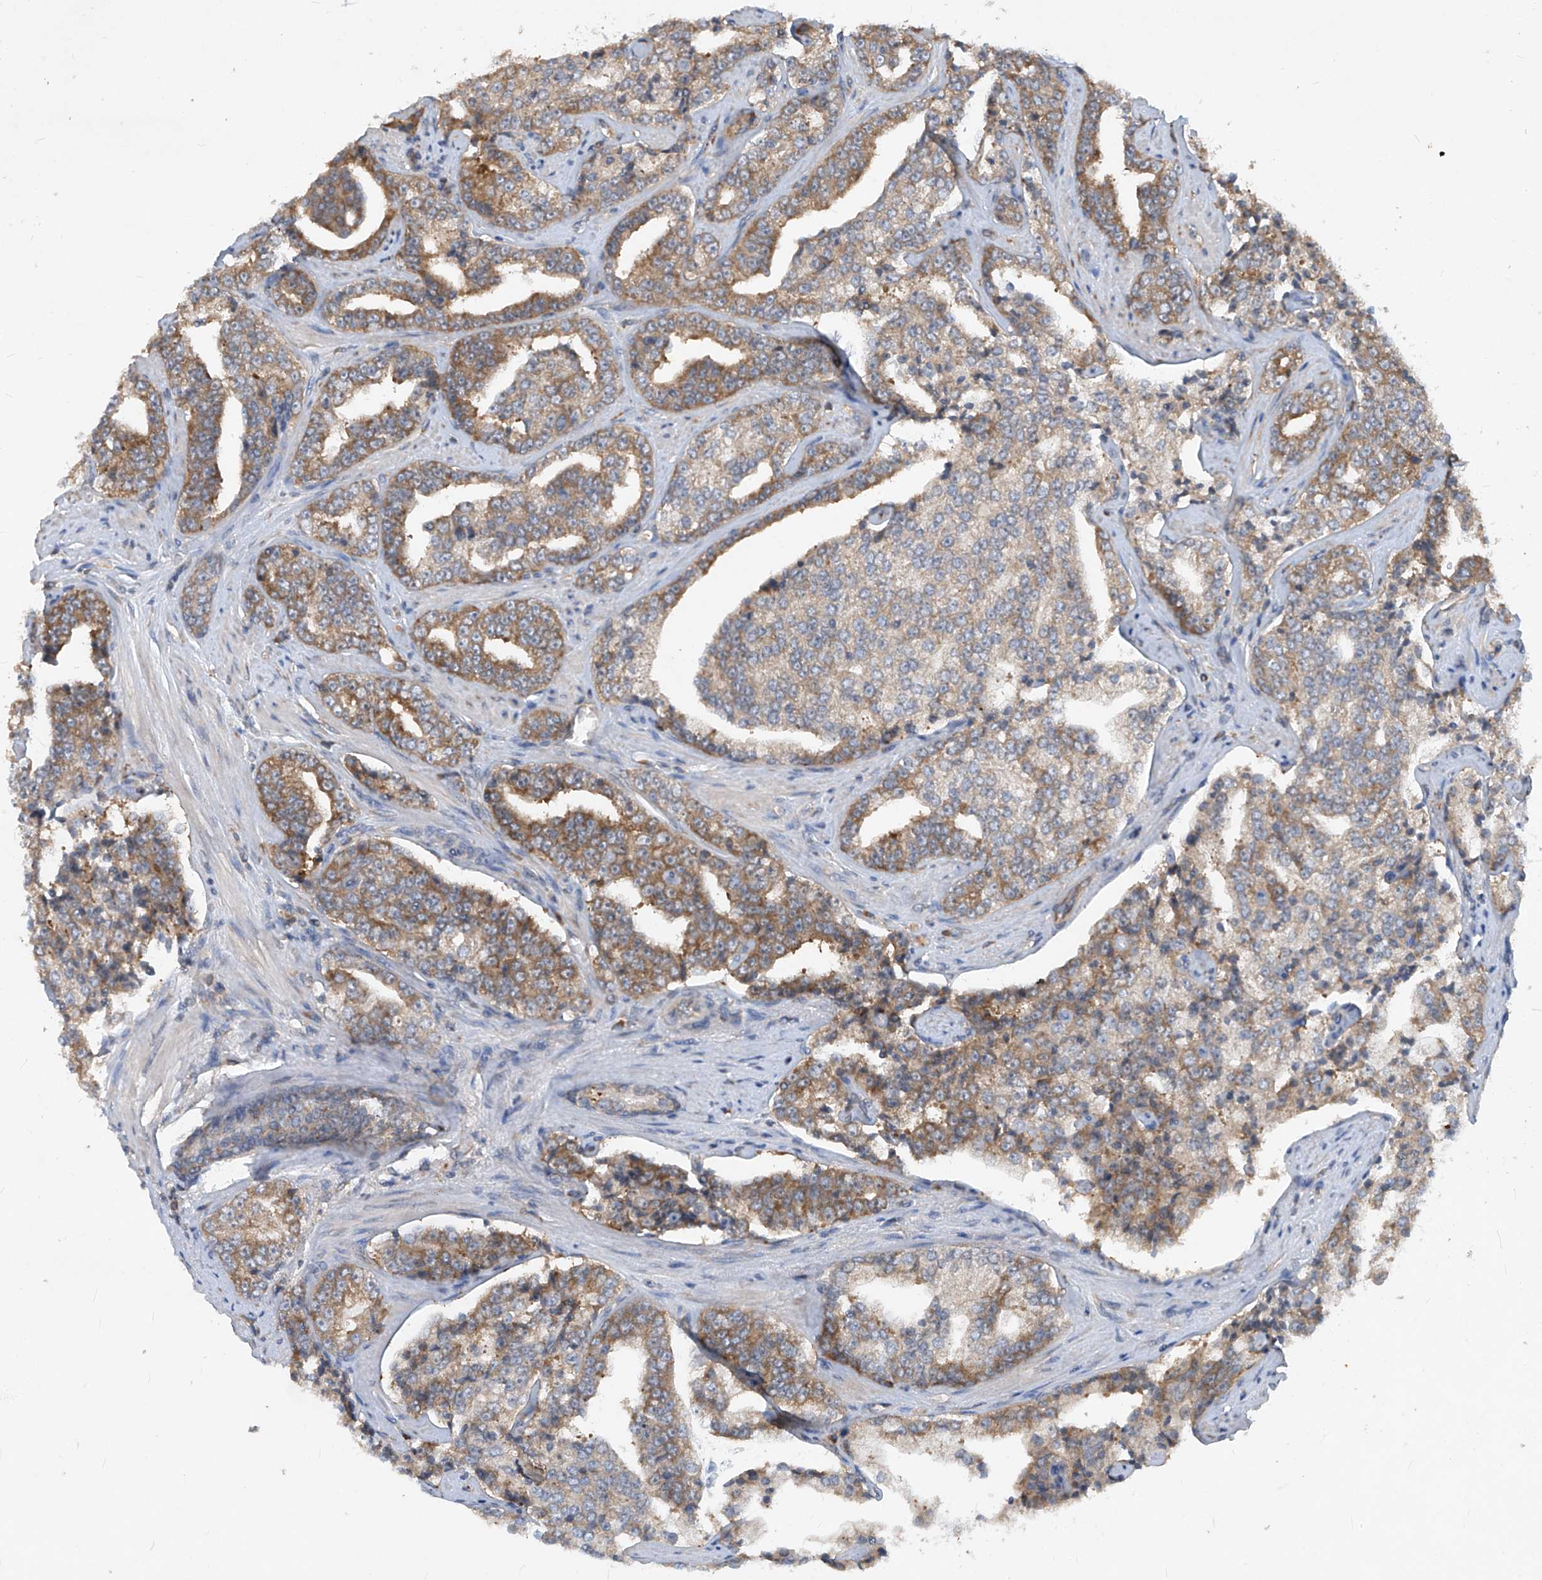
{"staining": {"intensity": "moderate", "quantity": "25%-75%", "location": "cytoplasmic/membranous"}, "tissue": "prostate cancer", "cell_type": "Tumor cells", "image_type": "cancer", "snomed": [{"axis": "morphology", "description": "Adenocarcinoma, High grade"}, {"axis": "topography", "description": "Prostate"}], "caption": "Prostate adenocarcinoma (high-grade) stained with DAB (3,3'-diaminobenzidine) immunohistochemistry (IHC) shows medium levels of moderate cytoplasmic/membranous staining in about 25%-75% of tumor cells. (Brightfield microscopy of DAB IHC at high magnification).", "gene": "RPL34", "patient": {"sex": "male", "age": 71}}